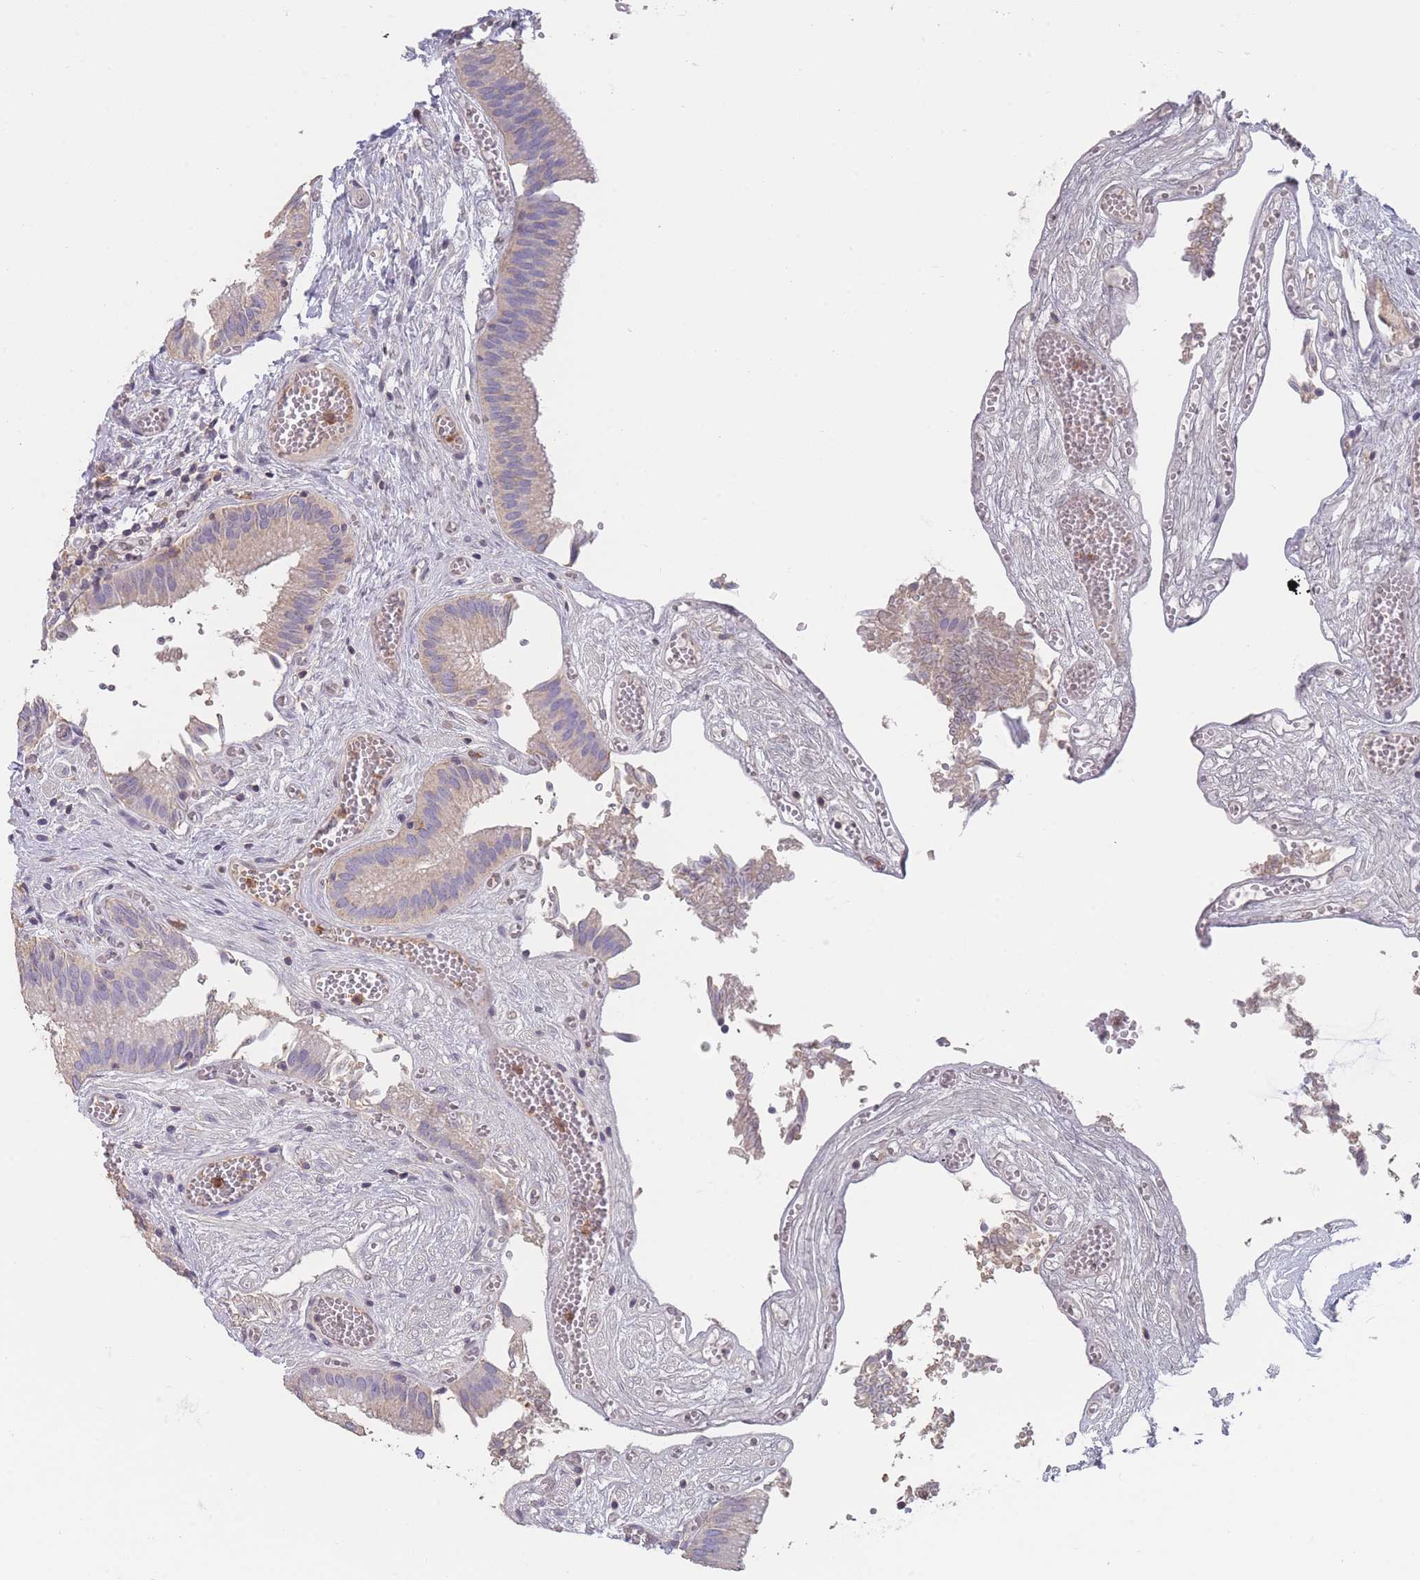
{"staining": {"intensity": "weak", "quantity": "<25%", "location": "cytoplasmic/membranous"}, "tissue": "gallbladder", "cell_type": "Glandular cells", "image_type": "normal", "snomed": [{"axis": "morphology", "description": "Normal tissue, NOS"}, {"axis": "topography", "description": "Gallbladder"}, {"axis": "topography", "description": "Peripheral nerve tissue"}], "caption": "High power microscopy image of an IHC histopathology image of benign gallbladder, revealing no significant positivity in glandular cells.", "gene": "CLEC12A", "patient": {"sex": "male", "age": 17}}